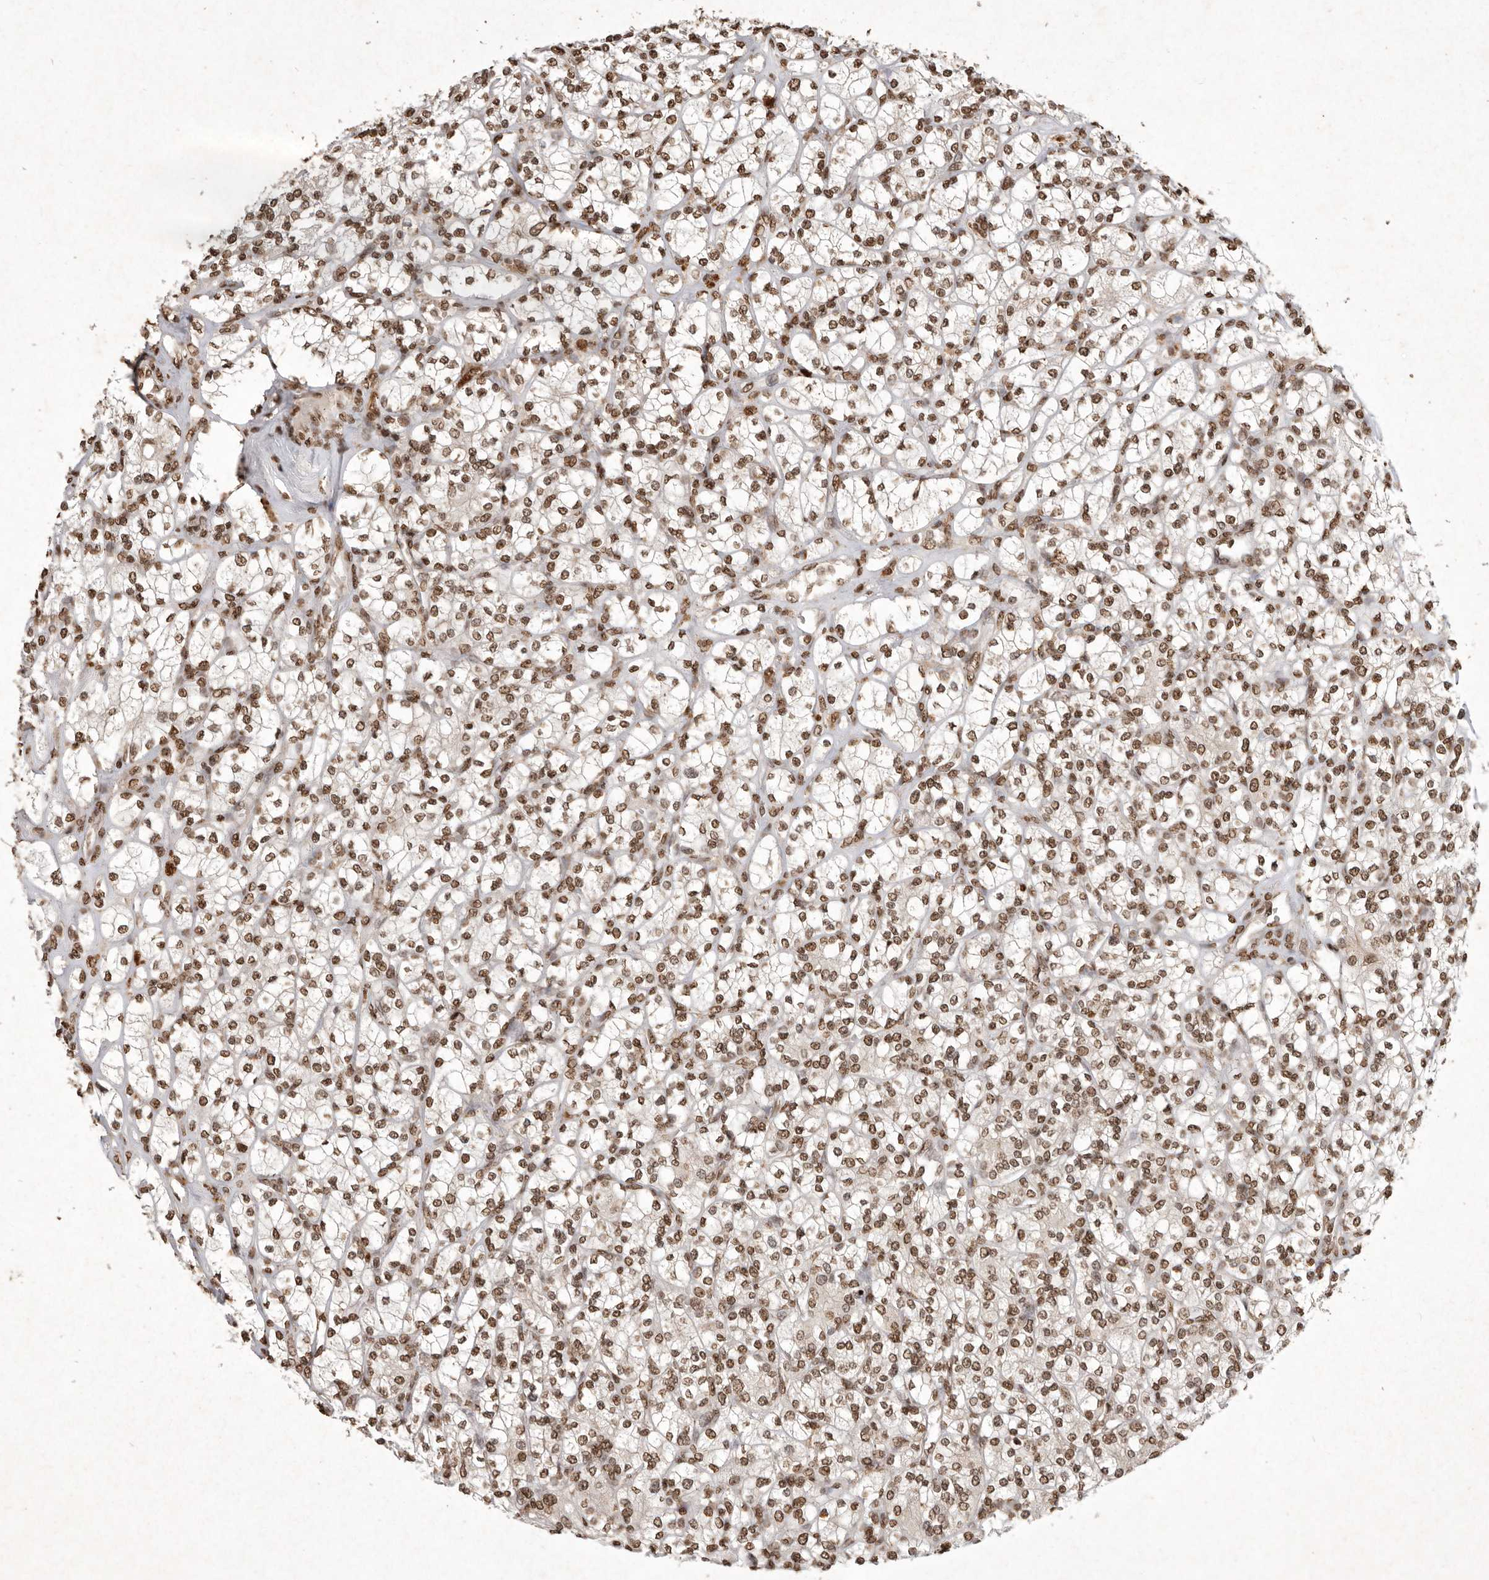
{"staining": {"intensity": "moderate", "quantity": ">75%", "location": "nuclear"}, "tissue": "renal cancer", "cell_type": "Tumor cells", "image_type": "cancer", "snomed": [{"axis": "morphology", "description": "Adenocarcinoma, NOS"}, {"axis": "topography", "description": "Kidney"}], "caption": "Immunohistochemical staining of human renal cancer reveals moderate nuclear protein expression in approximately >75% of tumor cells. The staining is performed using DAB (3,3'-diaminobenzidine) brown chromogen to label protein expression. The nuclei are counter-stained blue using hematoxylin.", "gene": "NKX3-2", "patient": {"sex": "male", "age": 77}}